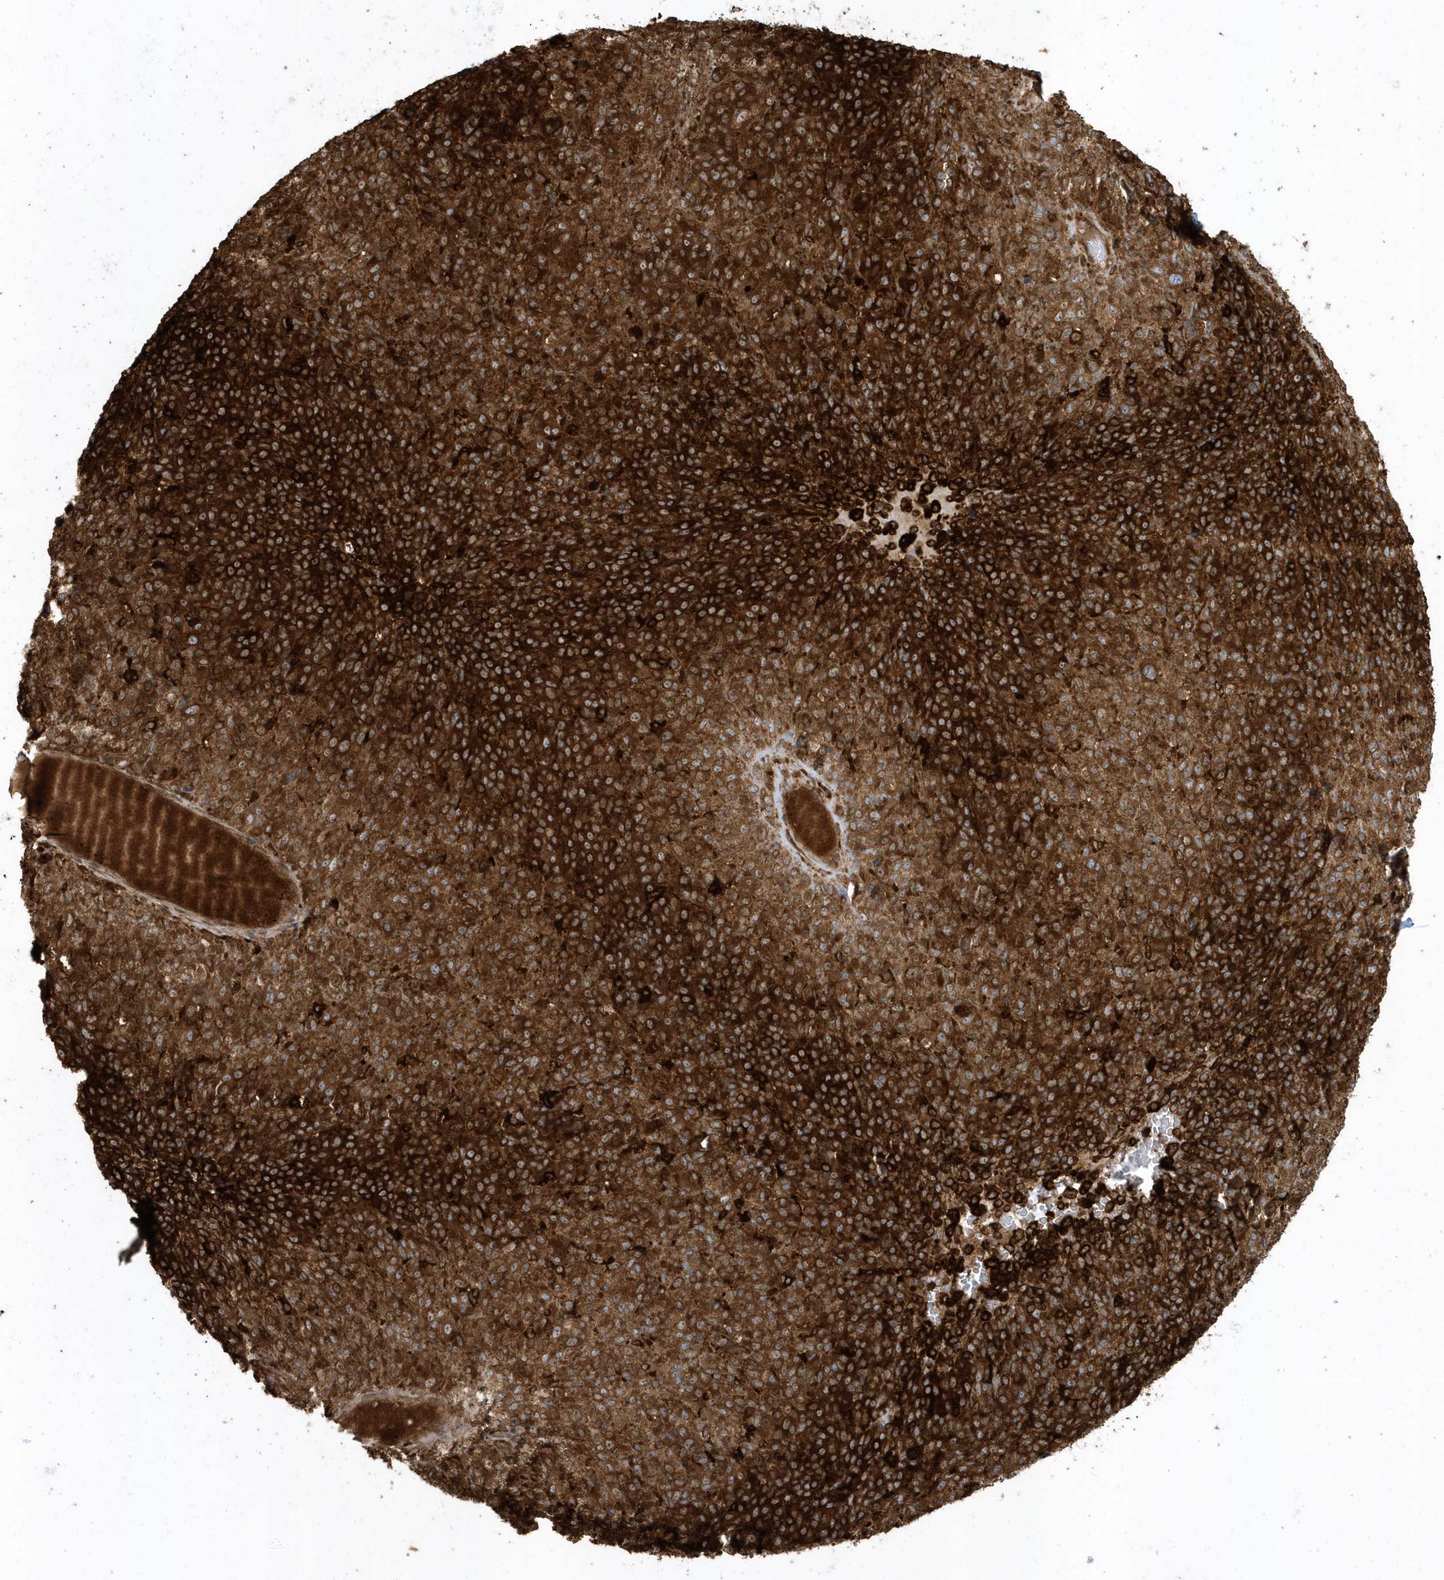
{"staining": {"intensity": "strong", "quantity": ">75%", "location": "cytoplasmic/membranous"}, "tissue": "melanoma", "cell_type": "Tumor cells", "image_type": "cancer", "snomed": [{"axis": "morphology", "description": "Malignant melanoma, Metastatic site"}, {"axis": "topography", "description": "Brain"}], "caption": "Immunohistochemical staining of melanoma displays high levels of strong cytoplasmic/membranous positivity in about >75% of tumor cells. (DAB (3,3'-diaminobenzidine) IHC with brightfield microscopy, high magnification).", "gene": "CLCN6", "patient": {"sex": "female", "age": 56}}